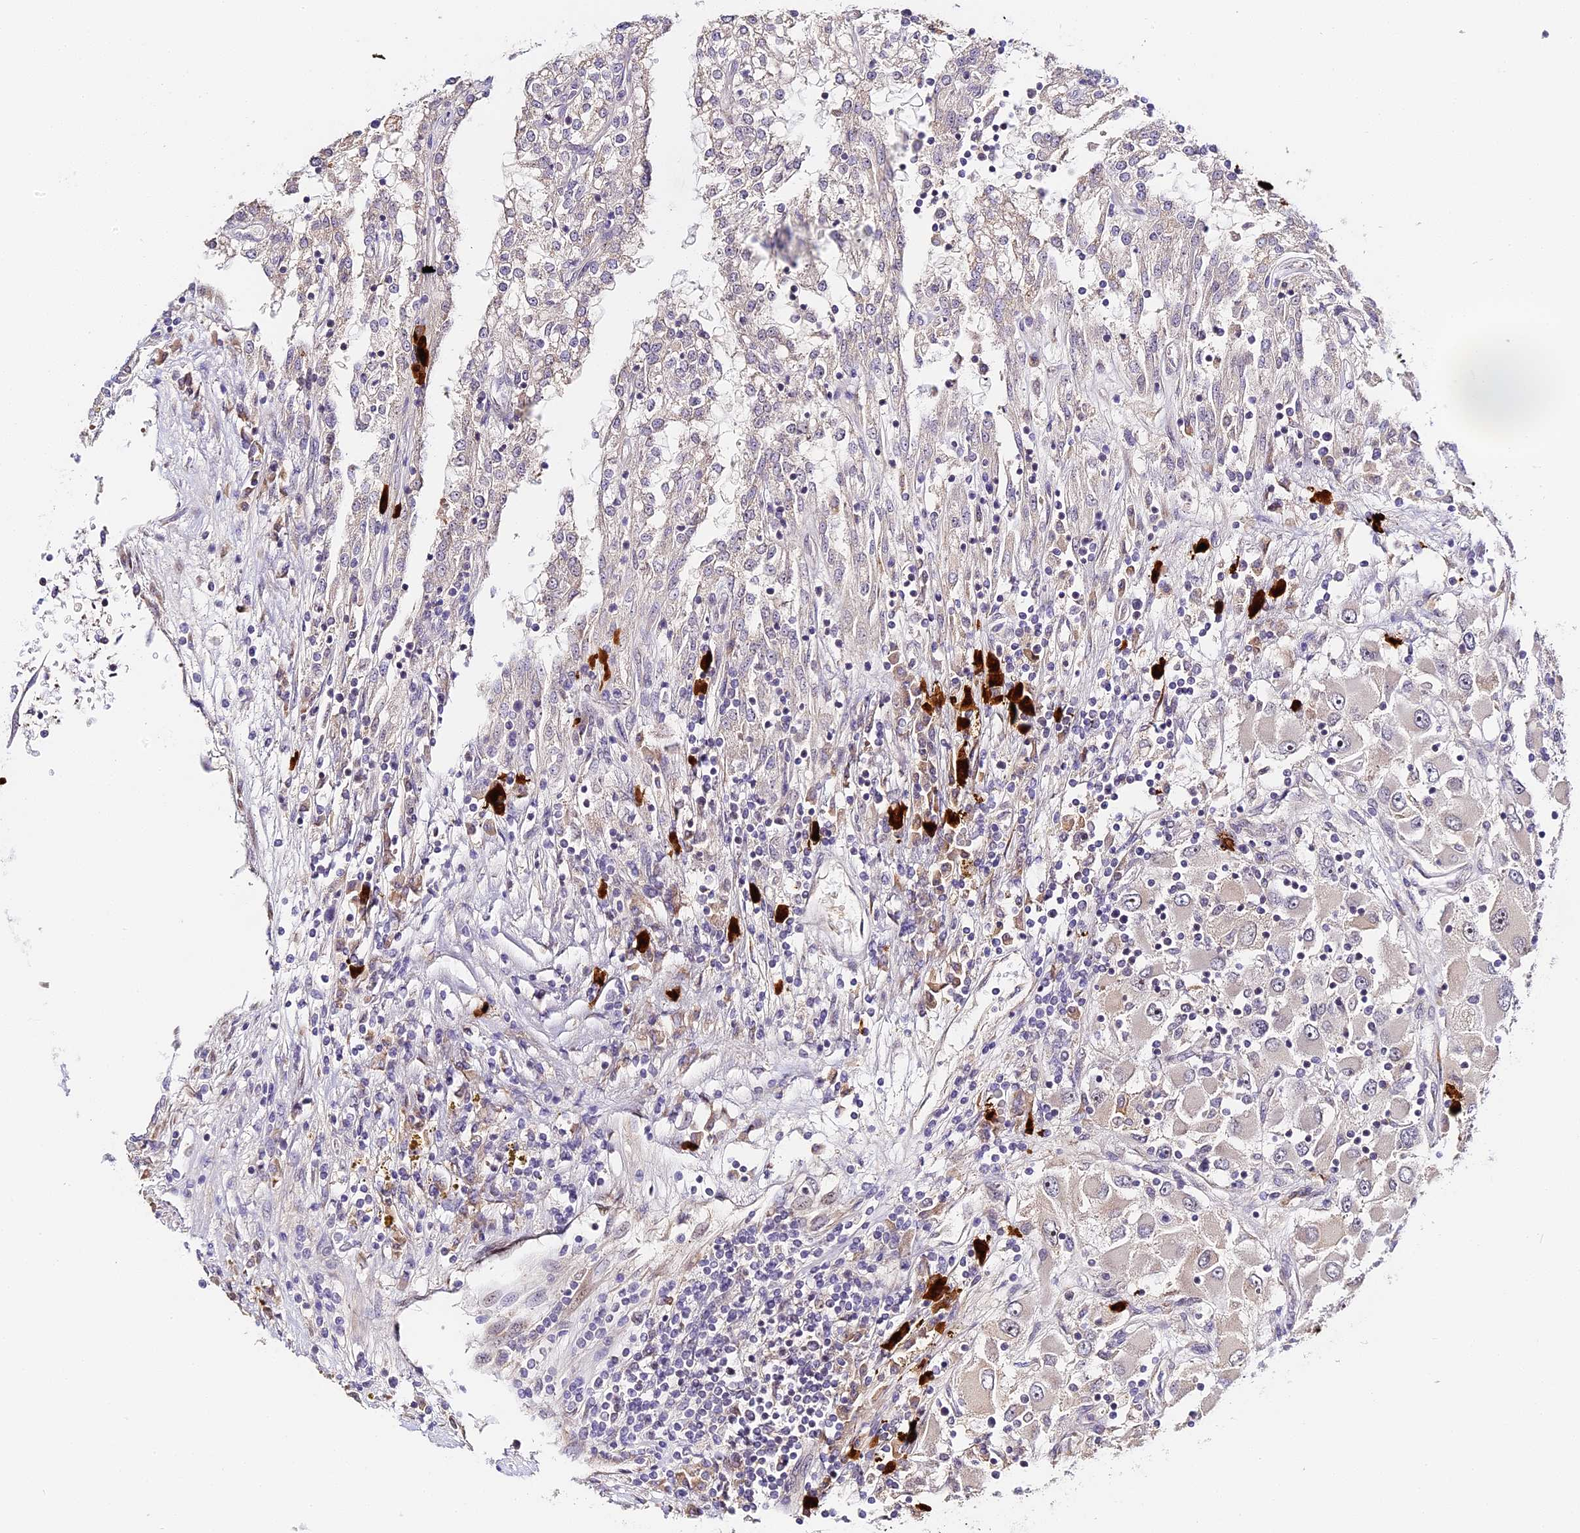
{"staining": {"intensity": "negative", "quantity": "none", "location": "none"}, "tissue": "renal cancer", "cell_type": "Tumor cells", "image_type": "cancer", "snomed": [{"axis": "morphology", "description": "Adenocarcinoma, NOS"}, {"axis": "topography", "description": "Kidney"}], "caption": "Micrograph shows no protein expression in tumor cells of renal adenocarcinoma tissue. (Immunohistochemistry (ihc), brightfield microscopy, high magnification).", "gene": "IMPACT", "patient": {"sex": "female", "age": 52}}